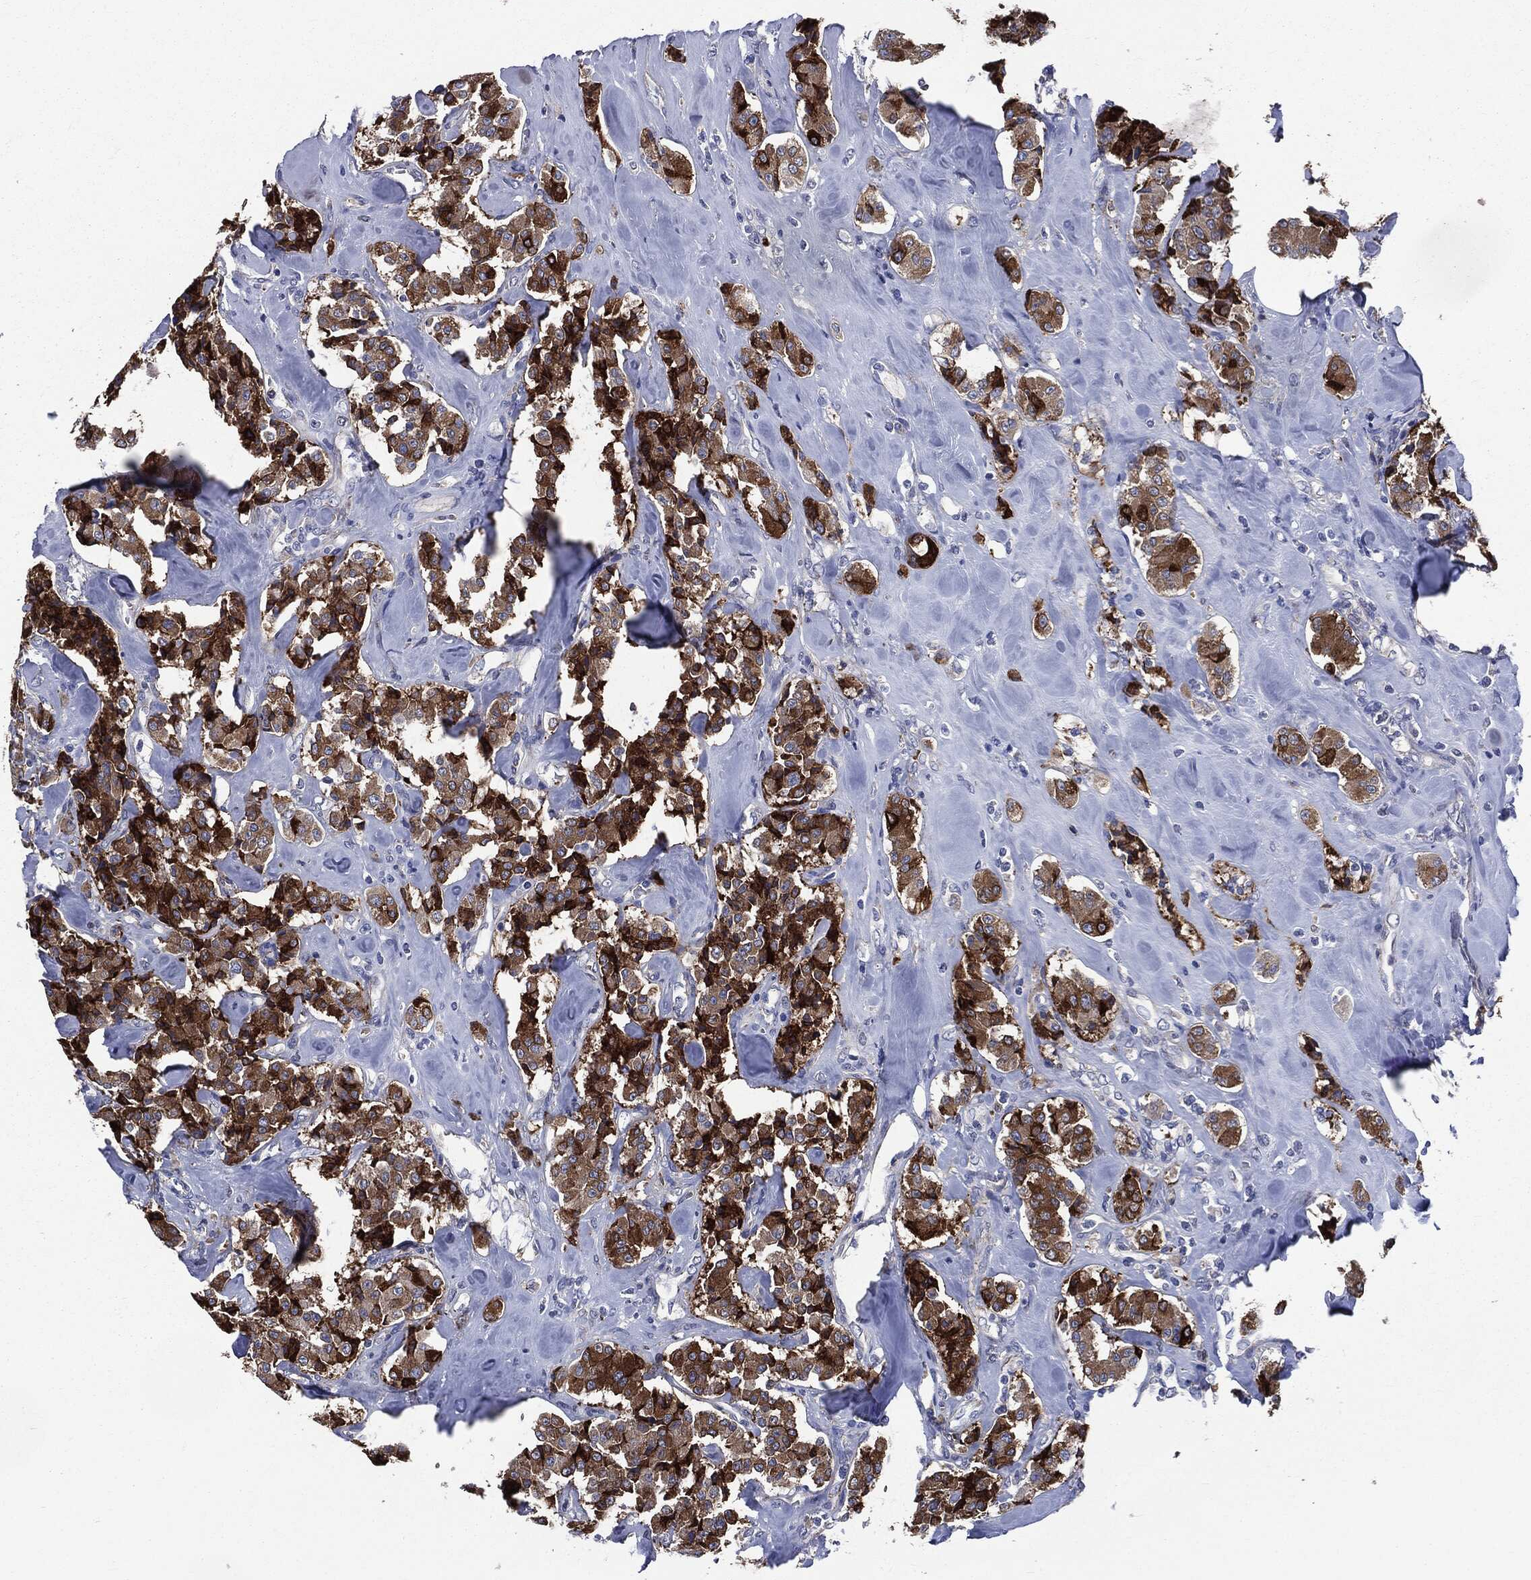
{"staining": {"intensity": "strong", "quantity": ">75%", "location": "cytoplasmic/membranous"}, "tissue": "carcinoid", "cell_type": "Tumor cells", "image_type": "cancer", "snomed": [{"axis": "morphology", "description": "Carcinoid, malignant, NOS"}, {"axis": "topography", "description": "Pancreas"}], "caption": "Immunohistochemical staining of carcinoid exhibits strong cytoplasmic/membranous protein staining in approximately >75% of tumor cells.", "gene": "PTGS2", "patient": {"sex": "male", "age": 41}}